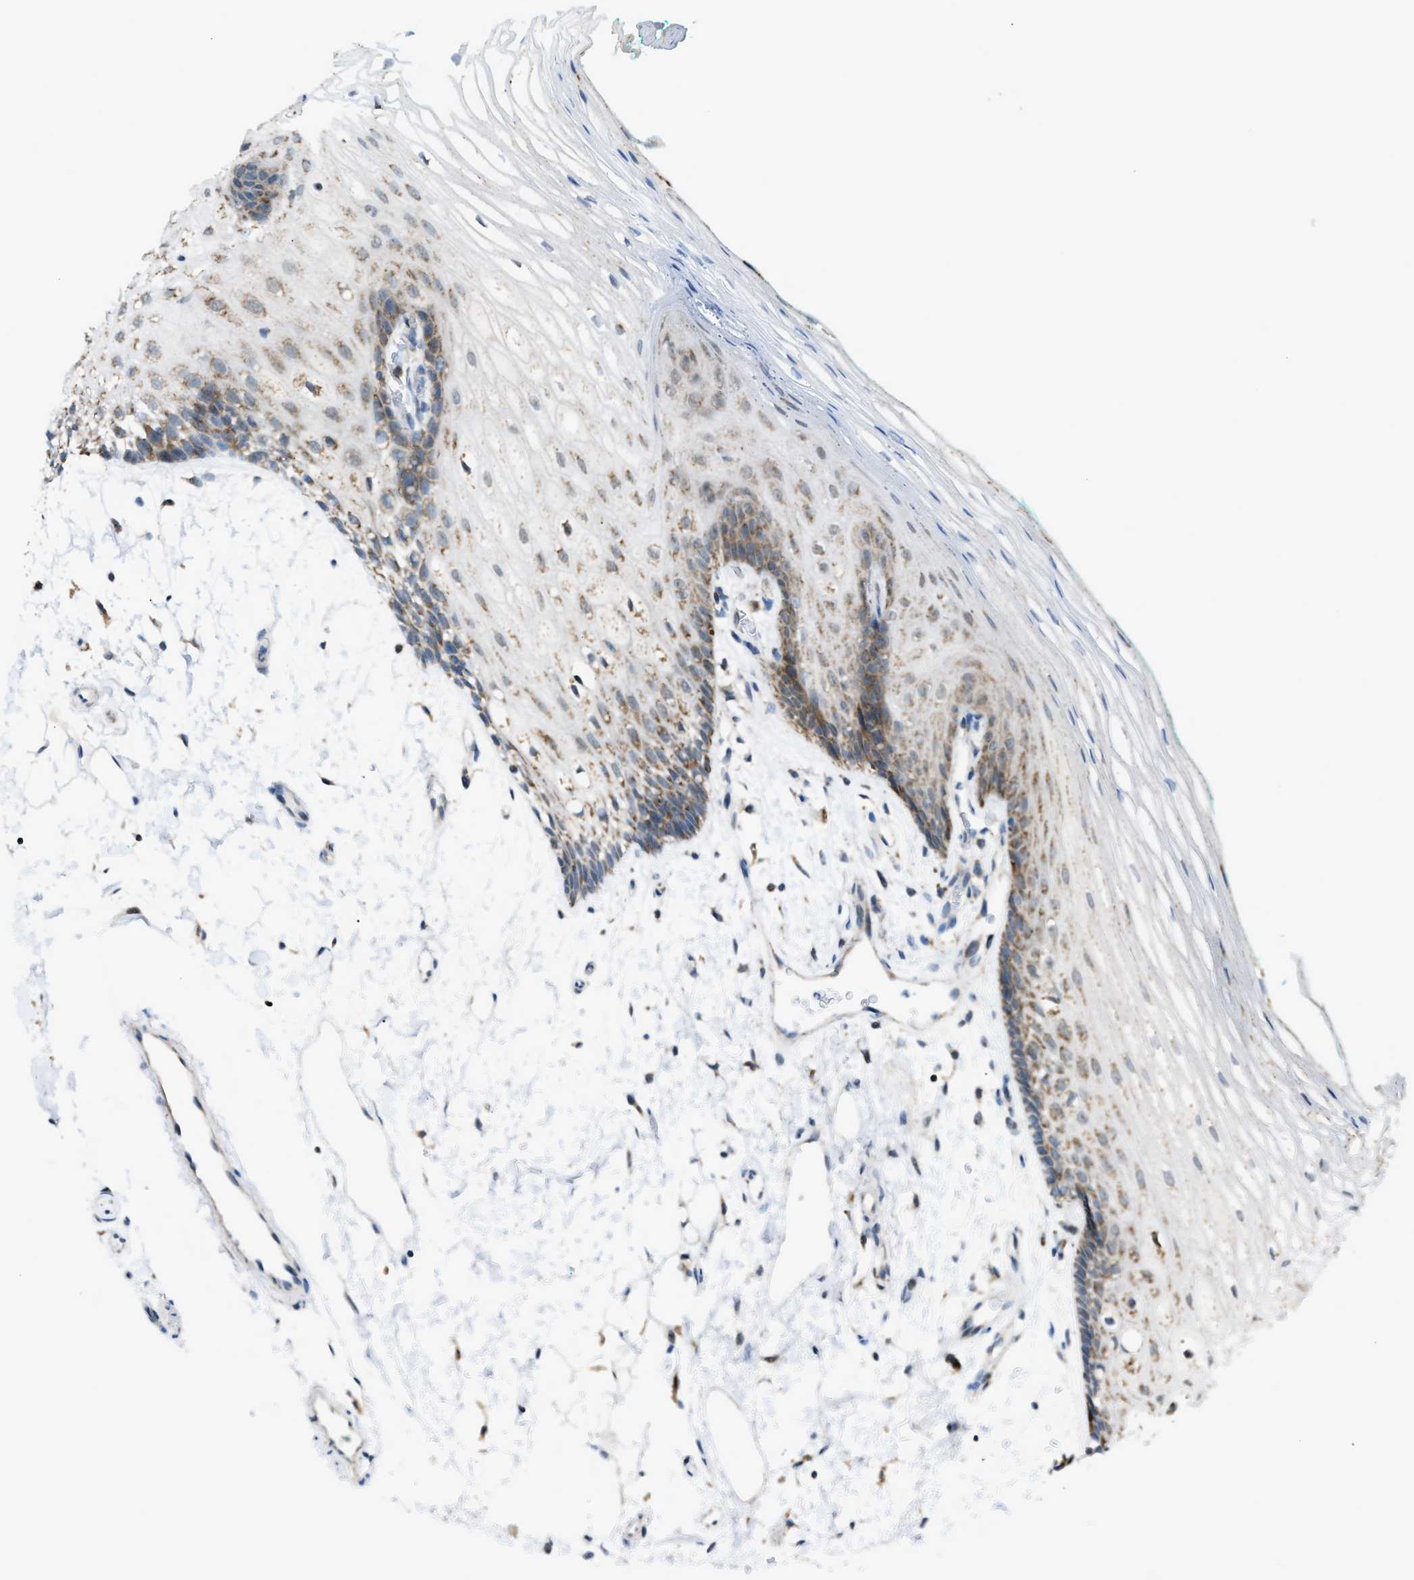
{"staining": {"intensity": "weak", "quantity": "25%-75%", "location": "cytoplasmic/membranous"}, "tissue": "oral mucosa", "cell_type": "Squamous epithelial cells", "image_type": "normal", "snomed": [{"axis": "morphology", "description": "Normal tissue, NOS"}, {"axis": "topography", "description": "Skeletal muscle"}, {"axis": "topography", "description": "Oral tissue"}, {"axis": "topography", "description": "Peripheral nerve tissue"}], "caption": "A histopathology image showing weak cytoplasmic/membranous expression in about 25%-75% of squamous epithelial cells in unremarkable oral mucosa, as visualized by brown immunohistochemical staining.", "gene": "SRM", "patient": {"sex": "female", "age": 84}}